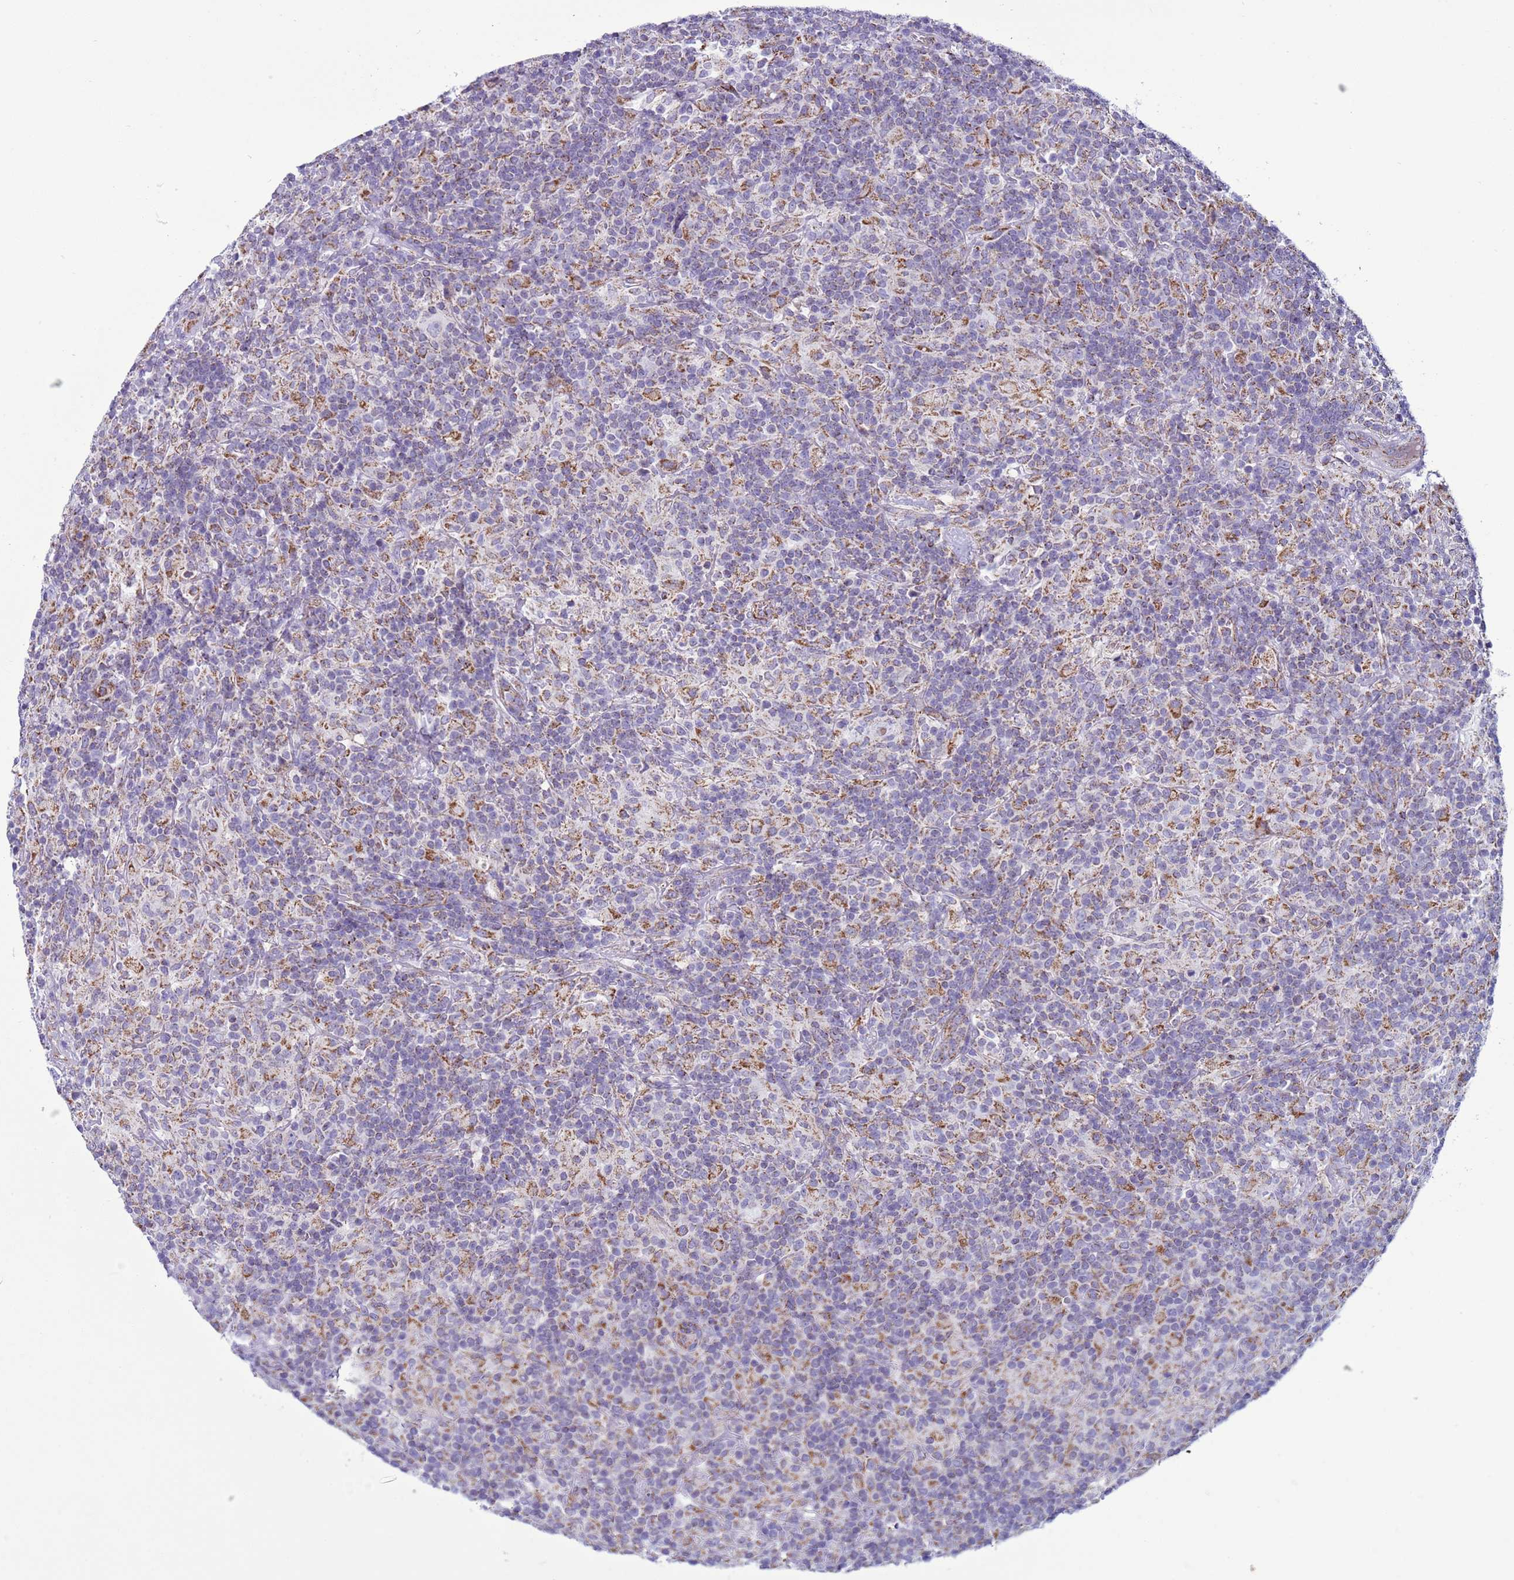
{"staining": {"intensity": "negative", "quantity": "none", "location": "none"}, "tissue": "lymphoma", "cell_type": "Tumor cells", "image_type": "cancer", "snomed": [{"axis": "morphology", "description": "Hodgkin's disease, NOS"}, {"axis": "topography", "description": "Lymph node"}], "caption": "This is an immunohistochemistry micrograph of lymphoma. There is no staining in tumor cells.", "gene": "NCALD", "patient": {"sex": "male", "age": 70}}